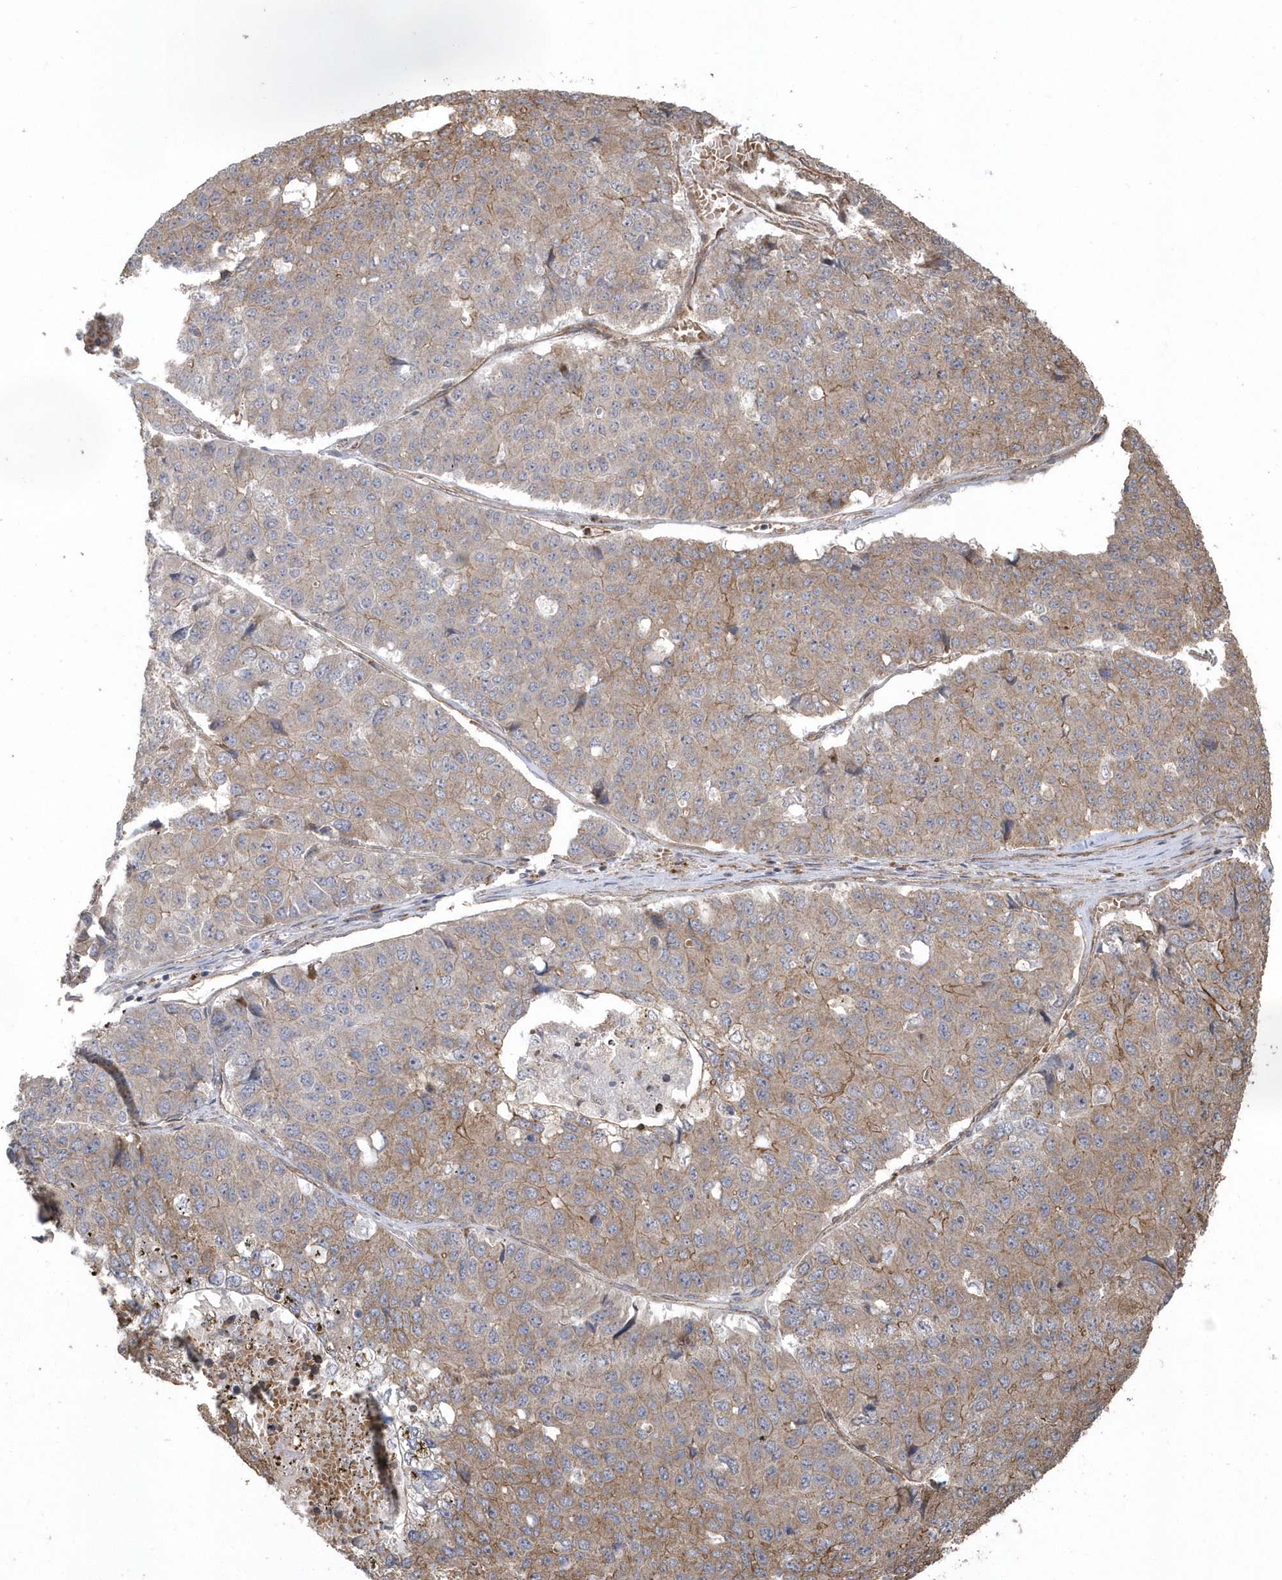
{"staining": {"intensity": "moderate", "quantity": ">75%", "location": "cytoplasmic/membranous"}, "tissue": "pancreatic cancer", "cell_type": "Tumor cells", "image_type": "cancer", "snomed": [{"axis": "morphology", "description": "Adenocarcinoma, NOS"}, {"axis": "topography", "description": "Pancreas"}], "caption": "Moderate cytoplasmic/membranous staining for a protein is present in about >75% of tumor cells of pancreatic cancer using IHC.", "gene": "HERPUD1", "patient": {"sex": "male", "age": 50}}